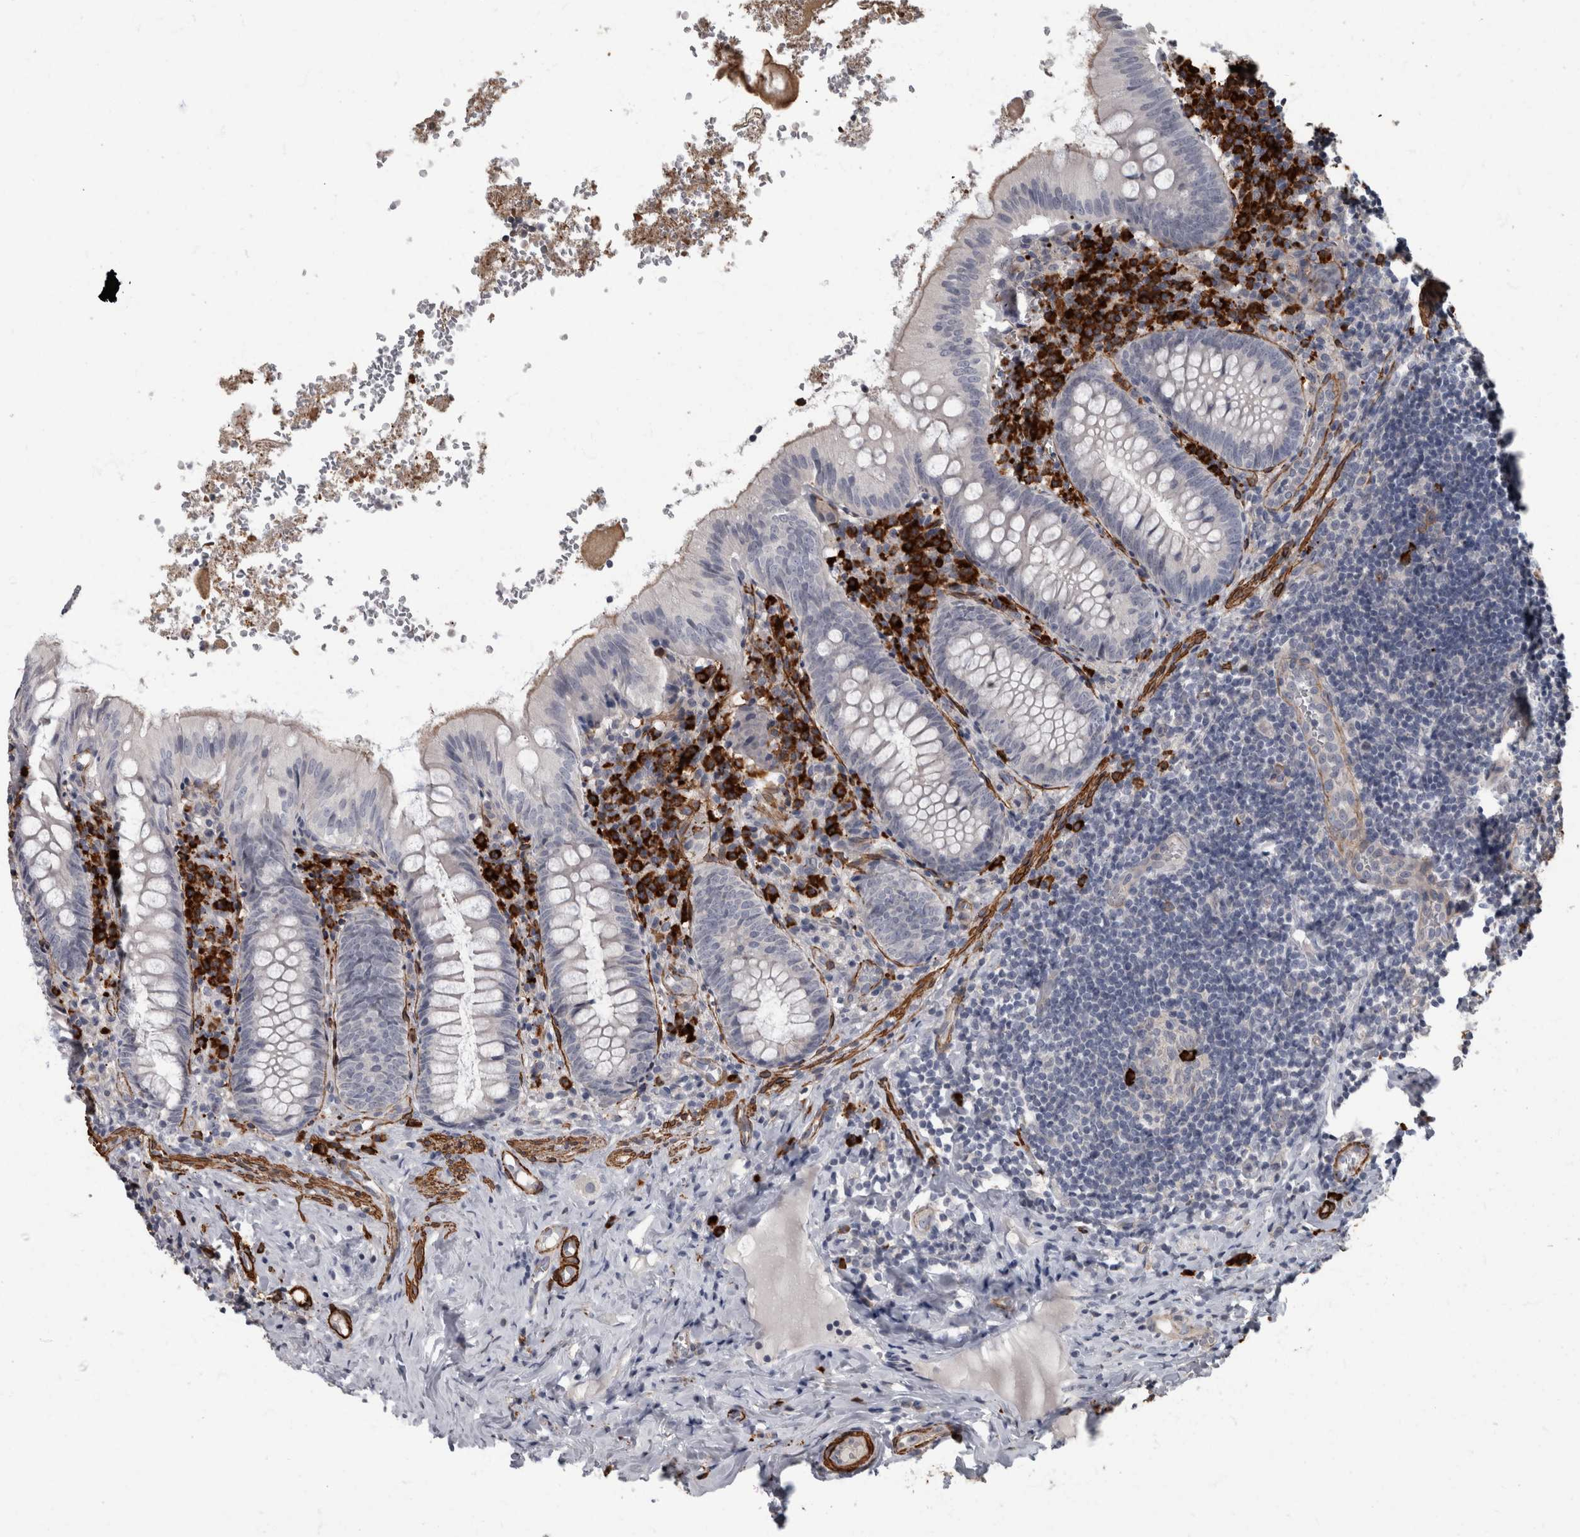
{"staining": {"intensity": "negative", "quantity": "none", "location": "none"}, "tissue": "appendix", "cell_type": "Glandular cells", "image_type": "normal", "snomed": [{"axis": "morphology", "description": "Normal tissue, NOS"}, {"axis": "topography", "description": "Appendix"}], "caption": "Glandular cells show no significant protein staining in normal appendix. Brightfield microscopy of IHC stained with DAB (brown) and hematoxylin (blue), captured at high magnification.", "gene": "MASTL", "patient": {"sex": "male", "age": 8}}